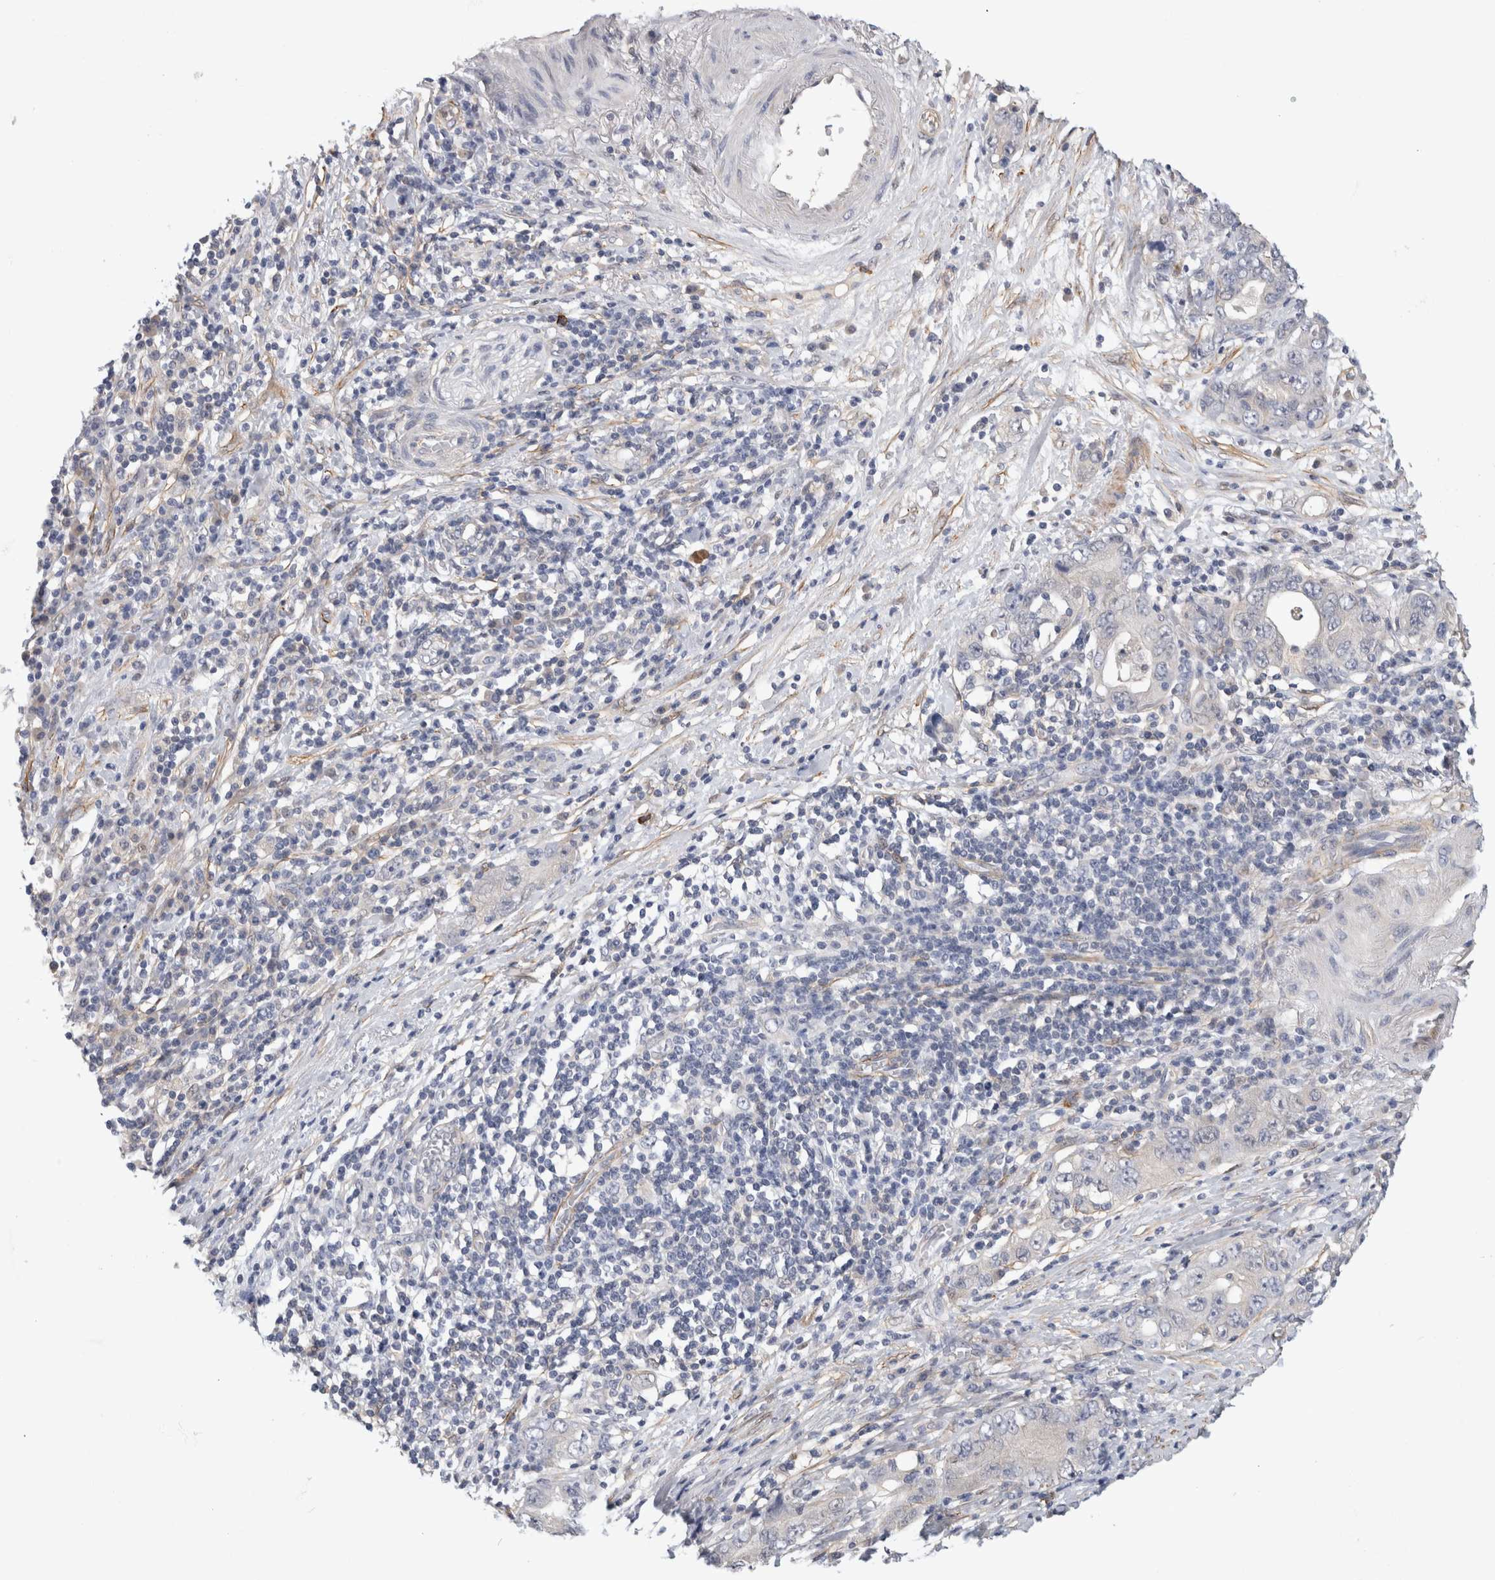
{"staining": {"intensity": "negative", "quantity": "none", "location": "none"}, "tissue": "stomach cancer", "cell_type": "Tumor cells", "image_type": "cancer", "snomed": [{"axis": "morphology", "description": "Adenocarcinoma, NOS"}, {"axis": "topography", "description": "Stomach, lower"}], "caption": "A high-resolution histopathology image shows IHC staining of stomach cancer, which exhibits no significant expression in tumor cells.", "gene": "PGM1", "patient": {"sex": "female", "age": 93}}